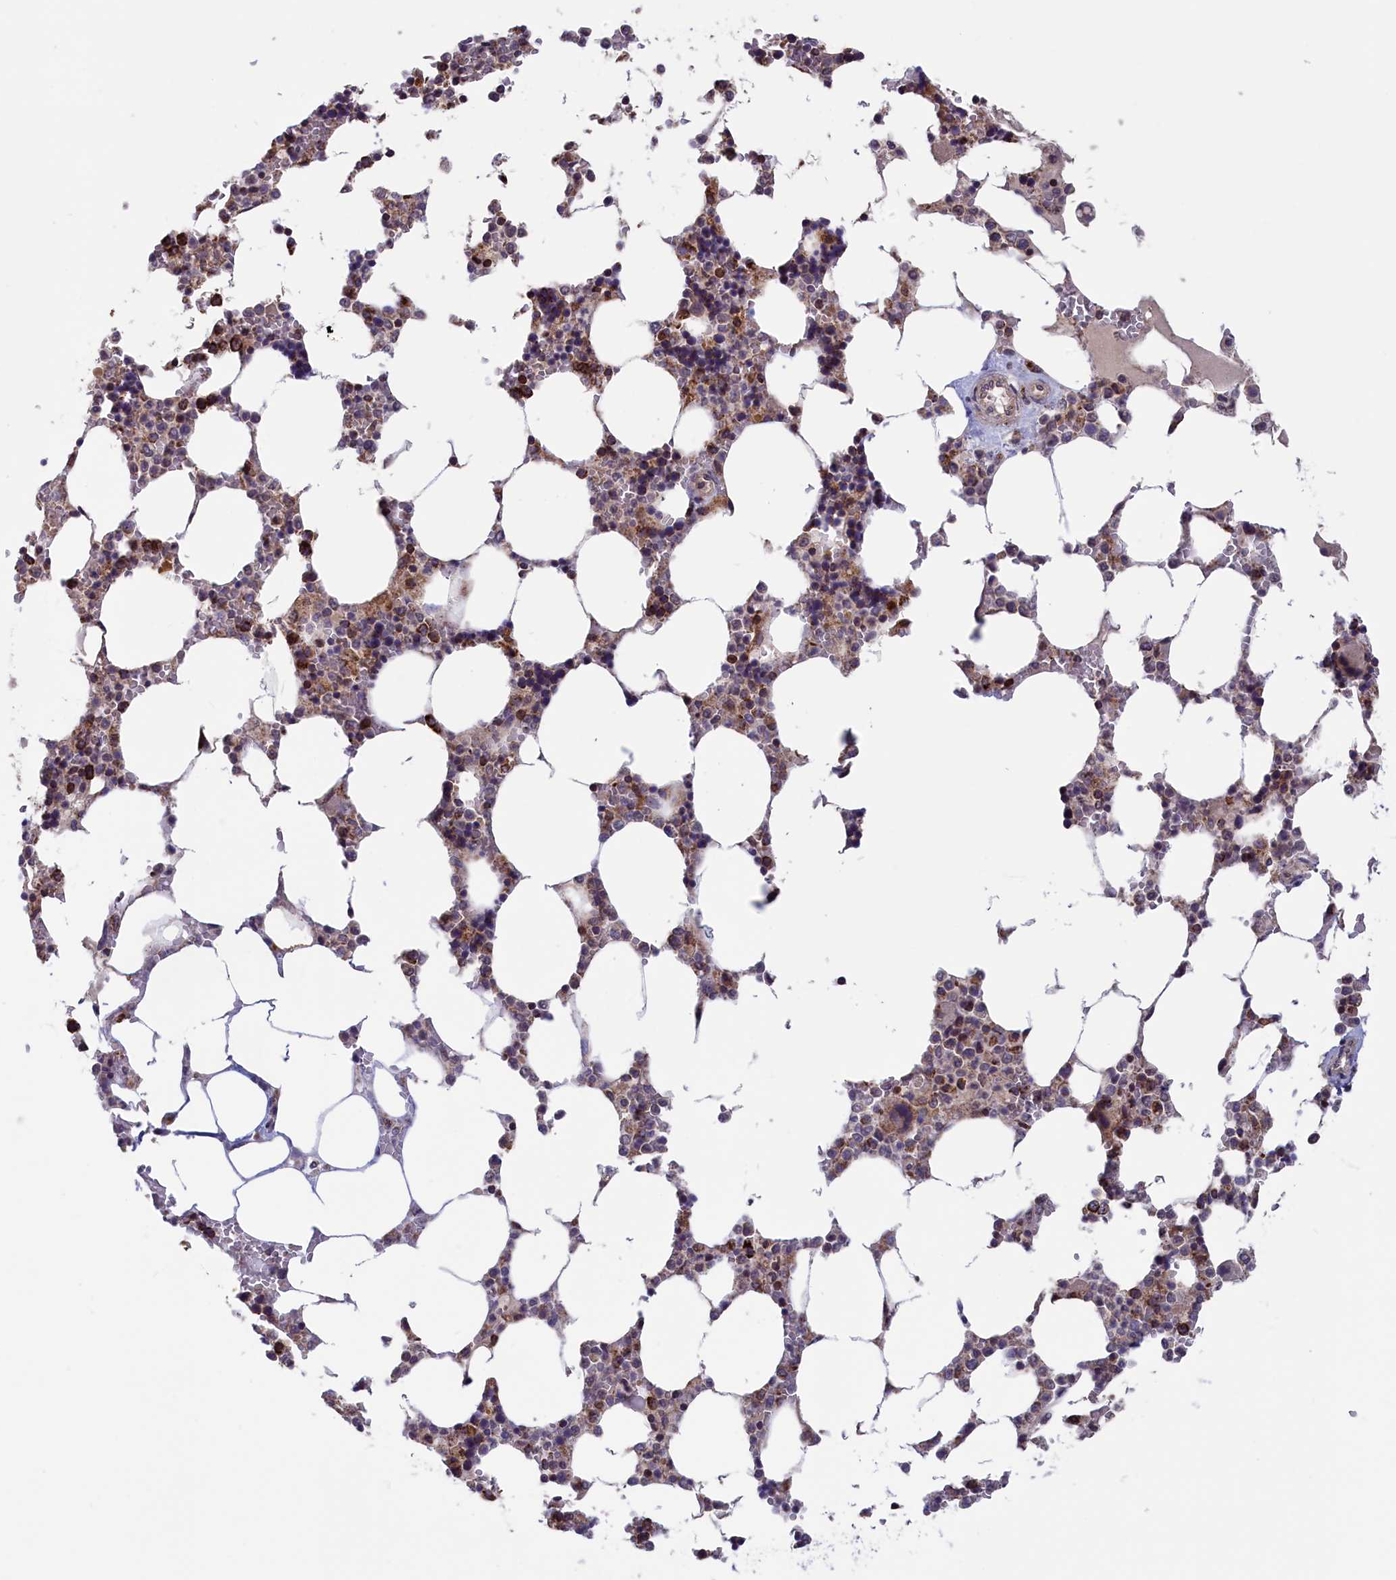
{"staining": {"intensity": "strong", "quantity": "25%-75%", "location": "cytoplasmic/membranous"}, "tissue": "bone marrow", "cell_type": "Hematopoietic cells", "image_type": "normal", "snomed": [{"axis": "morphology", "description": "Normal tissue, NOS"}, {"axis": "topography", "description": "Bone marrow"}], "caption": "Immunohistochemical staining of benign human bone marrow reveals 25%-75% levels of strong cytoplasmic/membranous protein positivity in about 25%-75% of hematopoietic cells. The protein of interest is shown in brown color, while the nuclei are stained blue.", "gene": "TIMM44", "patient": {"sex": "male", "age": 64}}